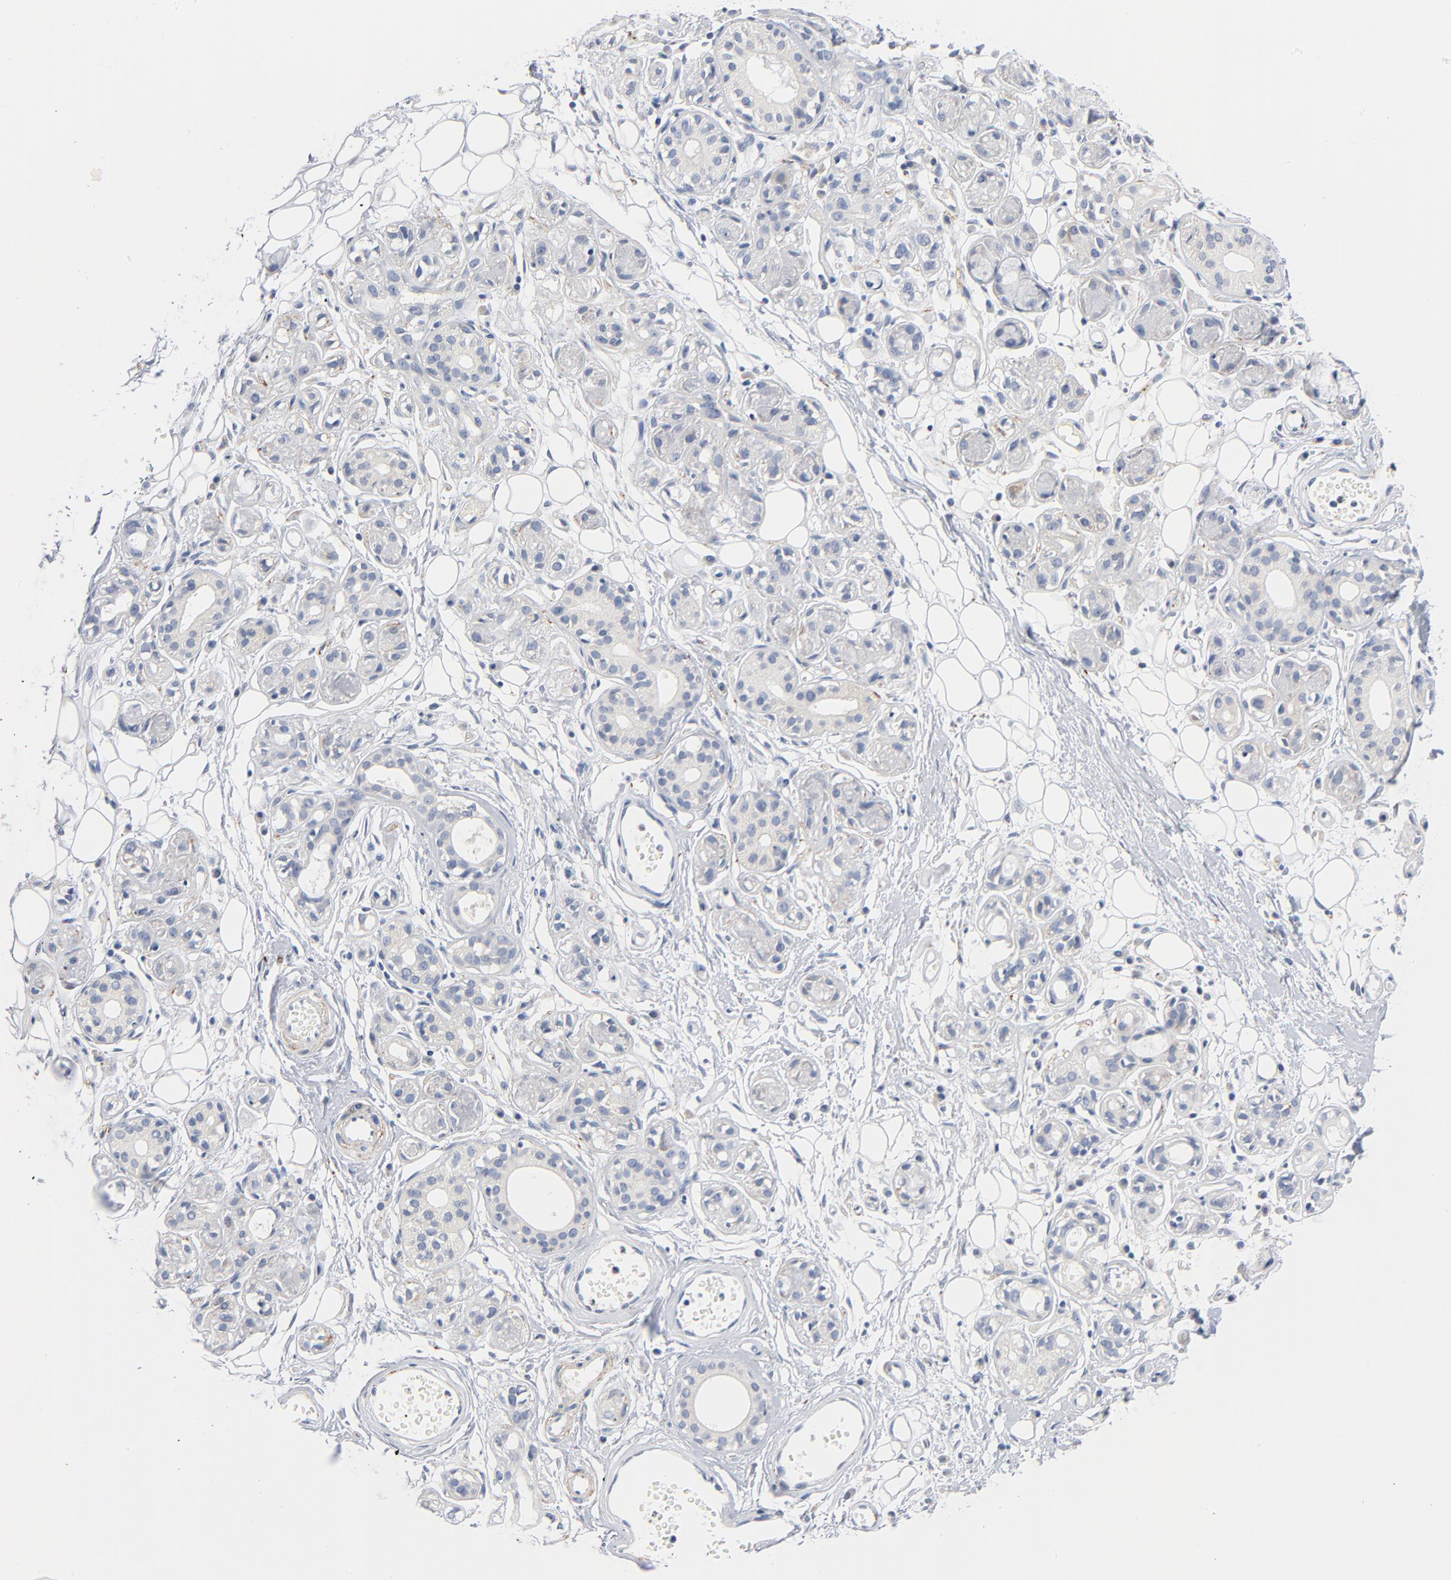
{"staining": {"intensity": "negative", "quantity": "none", "location": "none"}, "tissue": "salivary gland", "cell_type": "Glandular cells", "image_type": "normal", "snomed": [{"axis": "morphology", "description": "Normal tissue, NOS"}, {"axis": "topography", "description": "Salivary gland"}], "caption": "This is an immunohistochemistry image of benign human salivary gland. There is no staining in glandular cells.", "gene": "IFT43", "patient": {"sex": "male", "age": 54}}